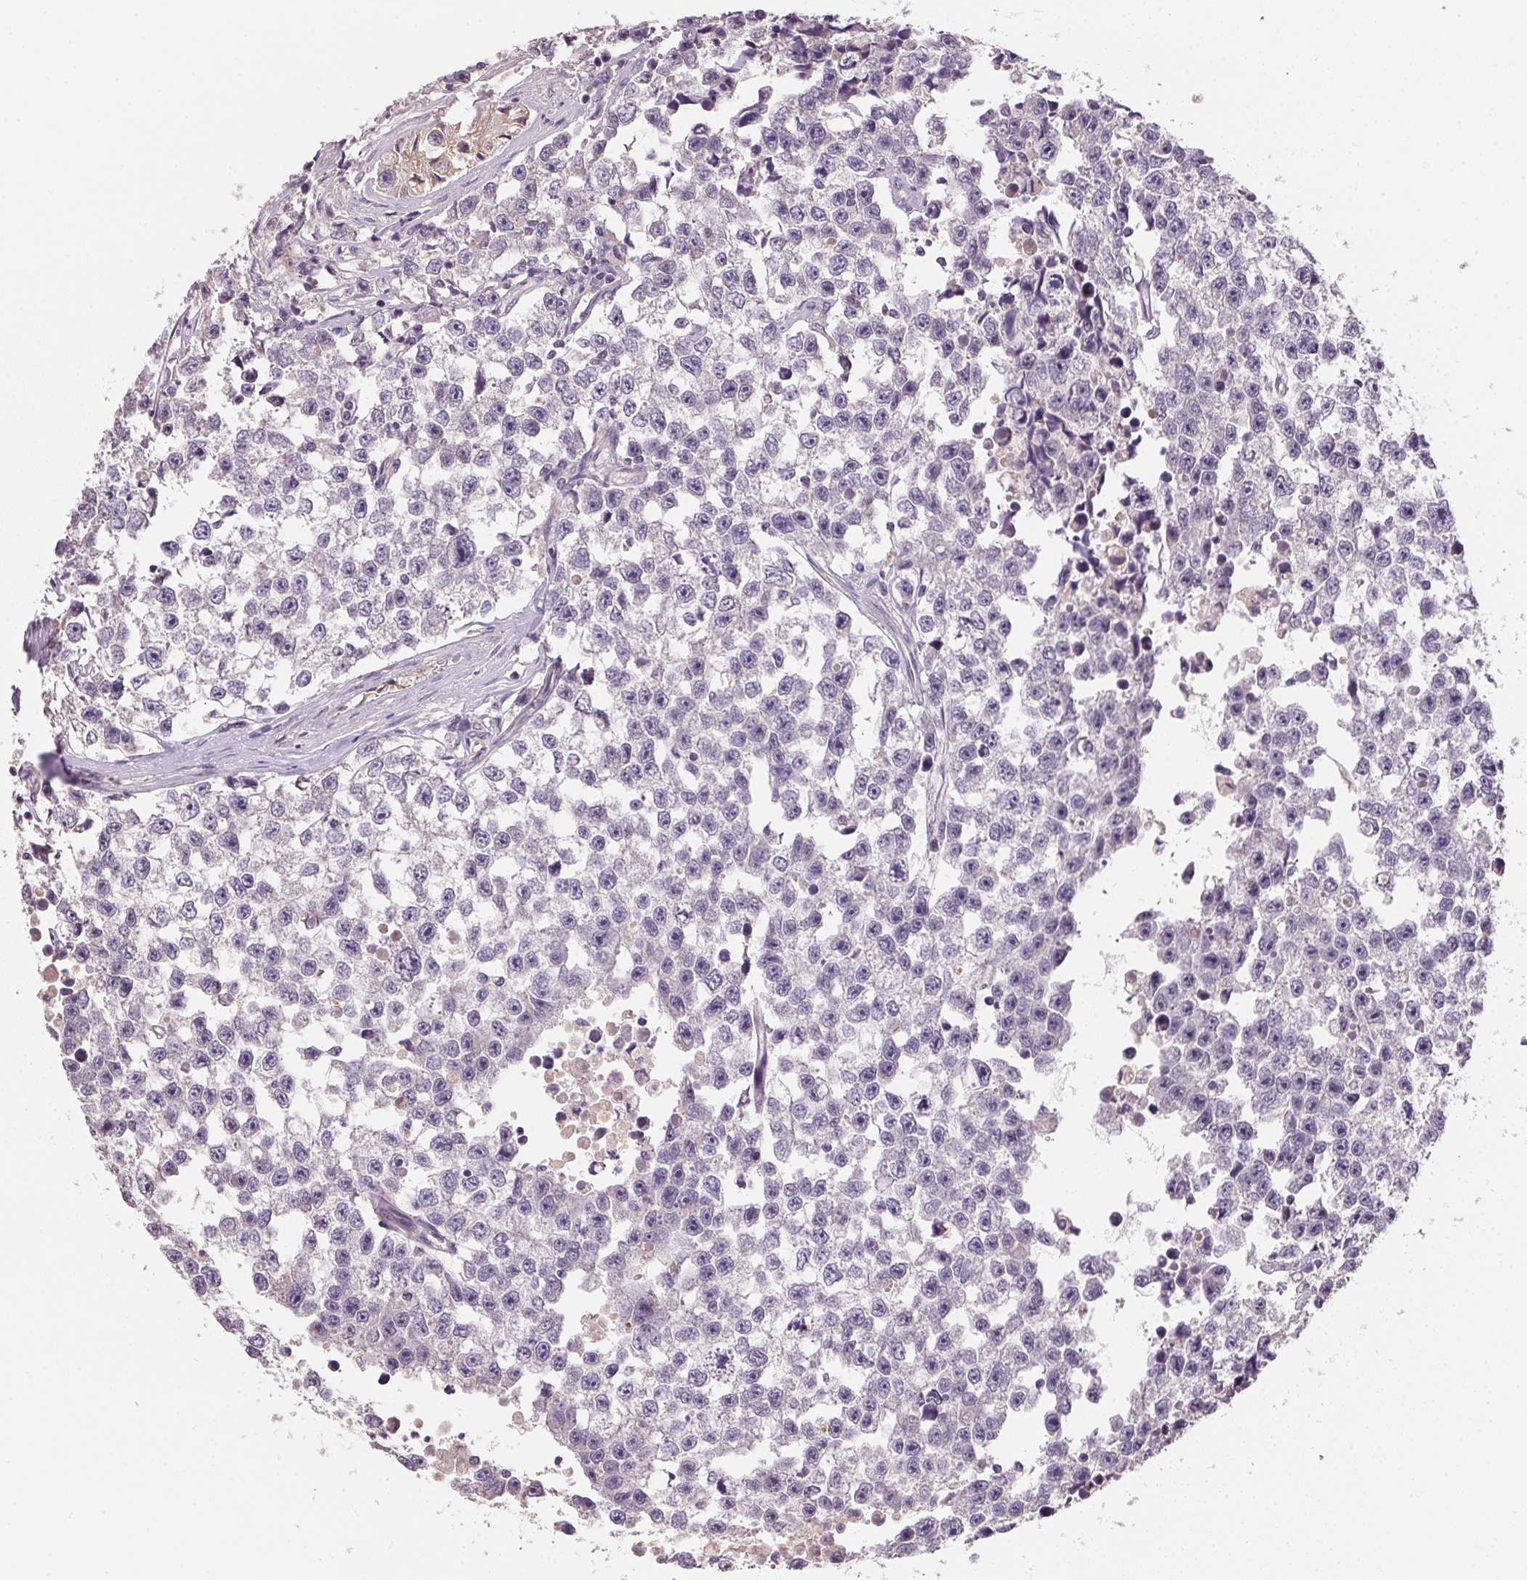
{"staining": {"intensity": "negative", "quantity": "none", "location": "none"}, "tissue": "testis cancer", "cell_type": "Tumor cells", "image_type": "cancer", "snomed": [{"axis": "morphology", "description": "Seminoma, NOS"}, {"axis": "topography", "description": "Testis"}], "caption": "IHC image of neoplastic tissue: human testis seminoma stained with DAB displays no significant protein staining in tumor cells. Nuclei are stained in blue.", "gene": "ALDH8A1", "patient": {"sex": "male", "age": 26}}